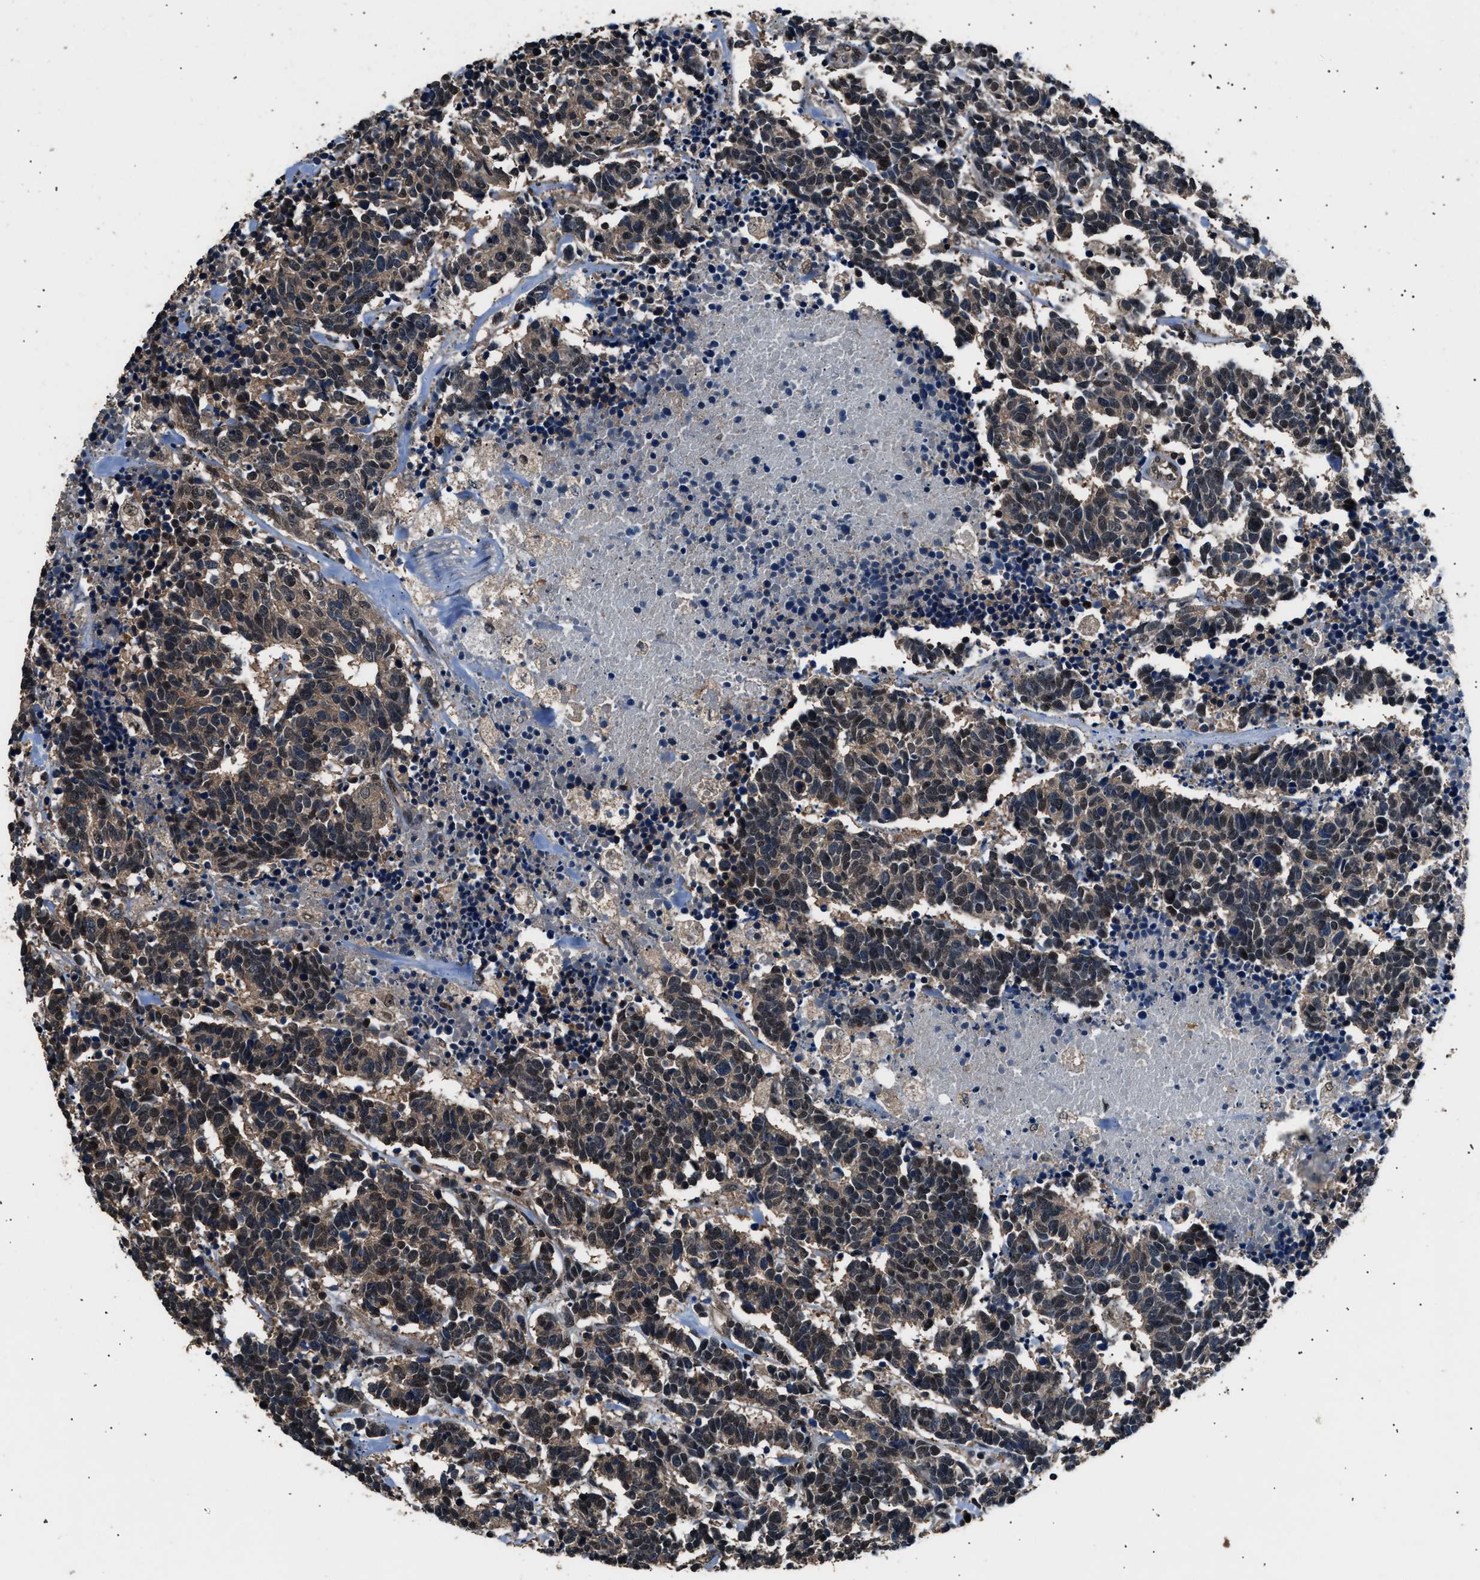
{"staining": {"intensity": "weak", "quantity": ">75%", "location": "cytoplasmic/membranous,nuclear"}, "tissue": "carcinoid", "cell_type": "Tumor cells", "image_type": "cancer", "snomed": [{"axis": "morphology", "description": "Carcinoma, NOS"}, {"axis": "morphology", "description": "Carcinoid, malignant, NOS"}, {"axis": "topography", "description": "Urinary bladder"}], "caption": "Tumor cells exhibit low levels of weak cytoplasmic/membranous and nuclear staining in about >75% of cells in carcinoid. (Stains: DAB (3,3'-diaminobenzidine) in brown, nuclei in blue, Microscopy: brightfield microscopy at high magnification).", "gene": "DFFA", "patient": {"sex": "male", "age": 57}}